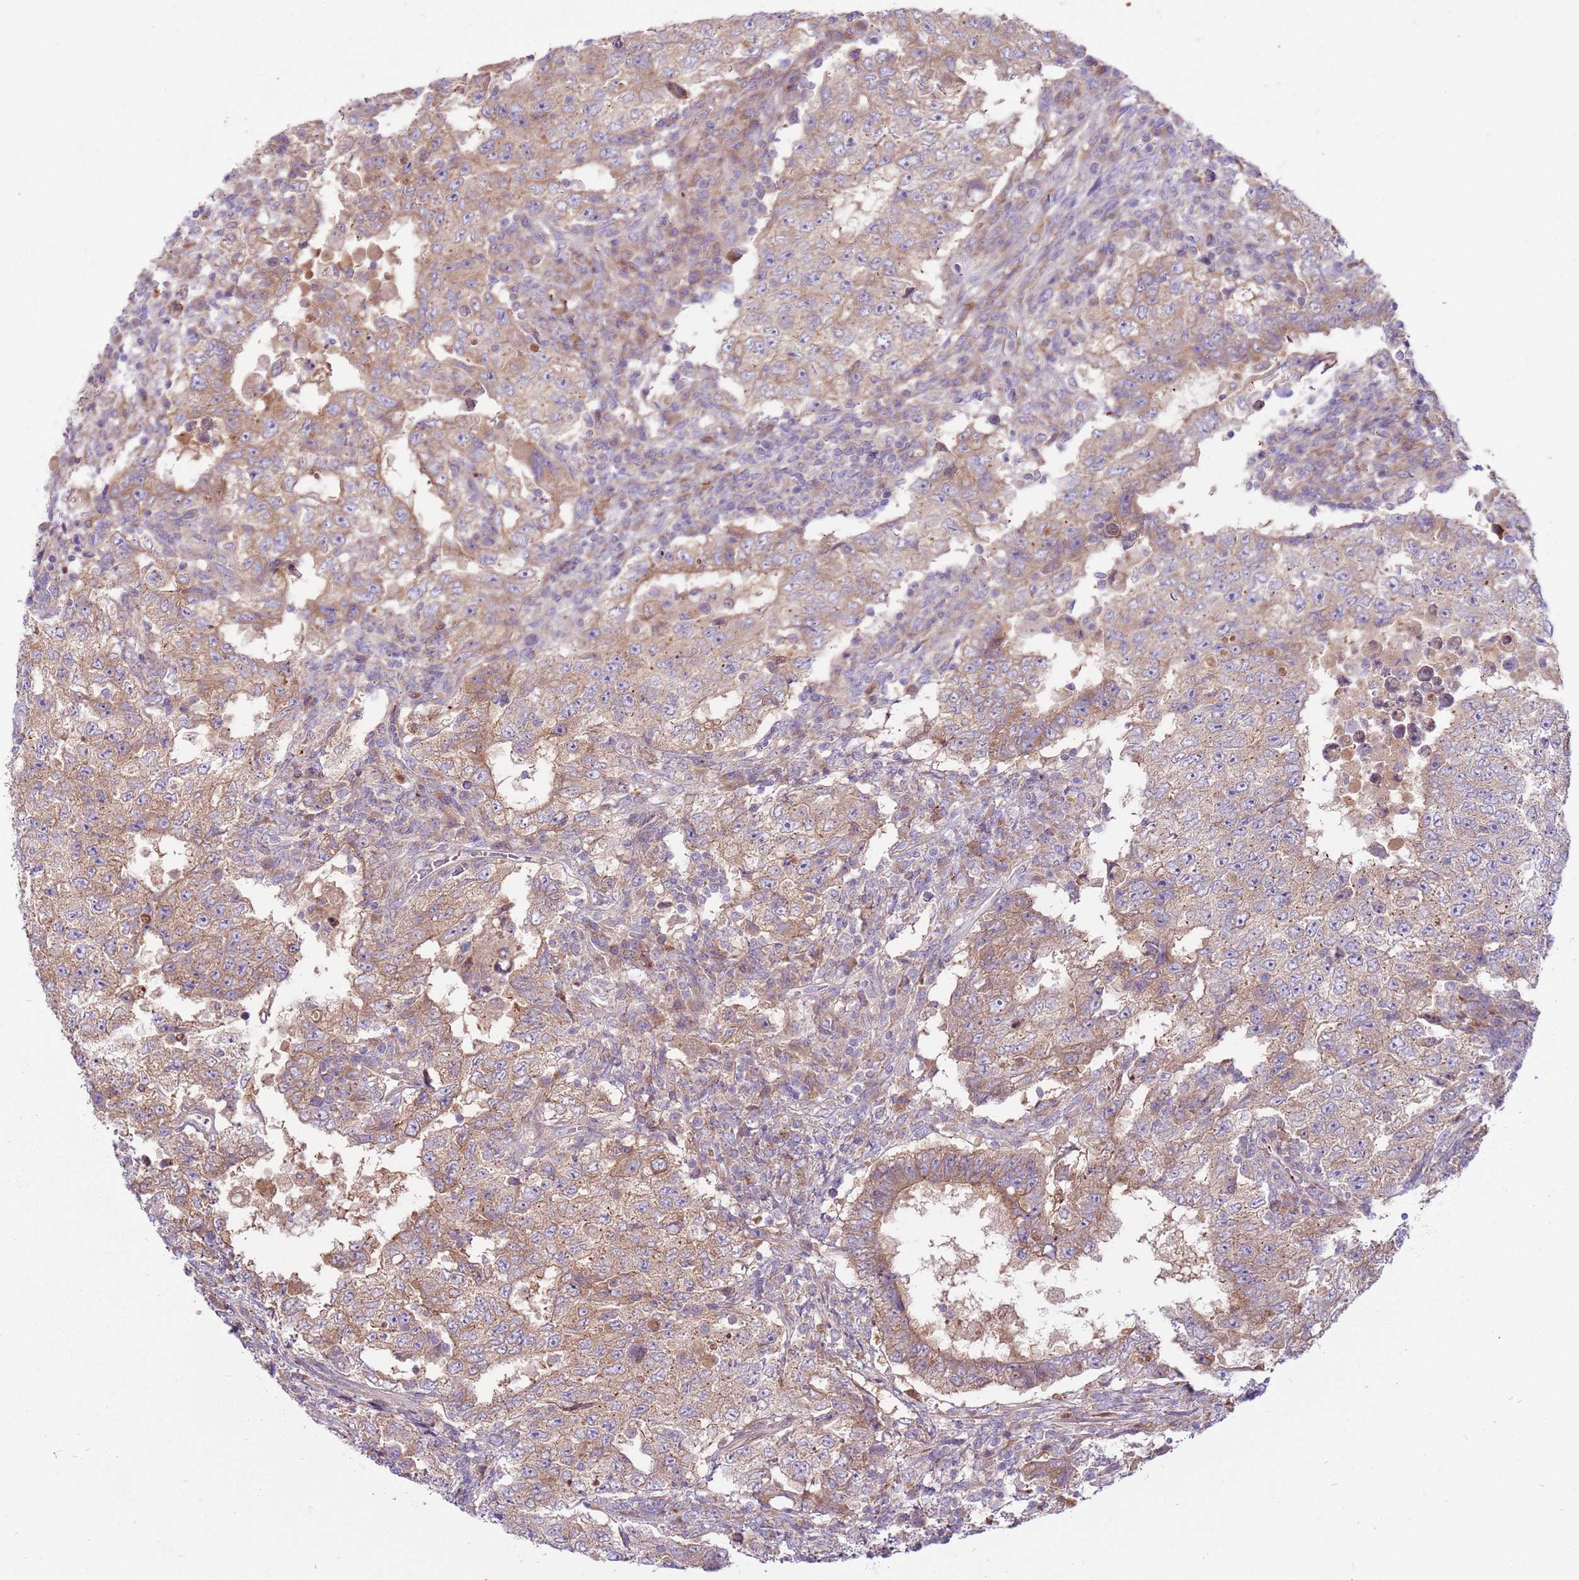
{"staining": {"intensity": "weak", "quantity": ">75%", "location": "cytoplasmic/membranous"}, "tissue": "testis cancer", "cell_type": "Tumor cells", "image_type": "cancer", "snomed": [{"axis": "morphology", "description": "Carcinoma, Embryonal, NOS"}, {"axis": "topography", "description": "Testis"}], "caption": "A brown stain highlights weak cytoplasmic/membranous expression of a protein in human testis cancer tumor cells.", "gene": "EMC1", "patient": {"sex": "male", "age": 26}}